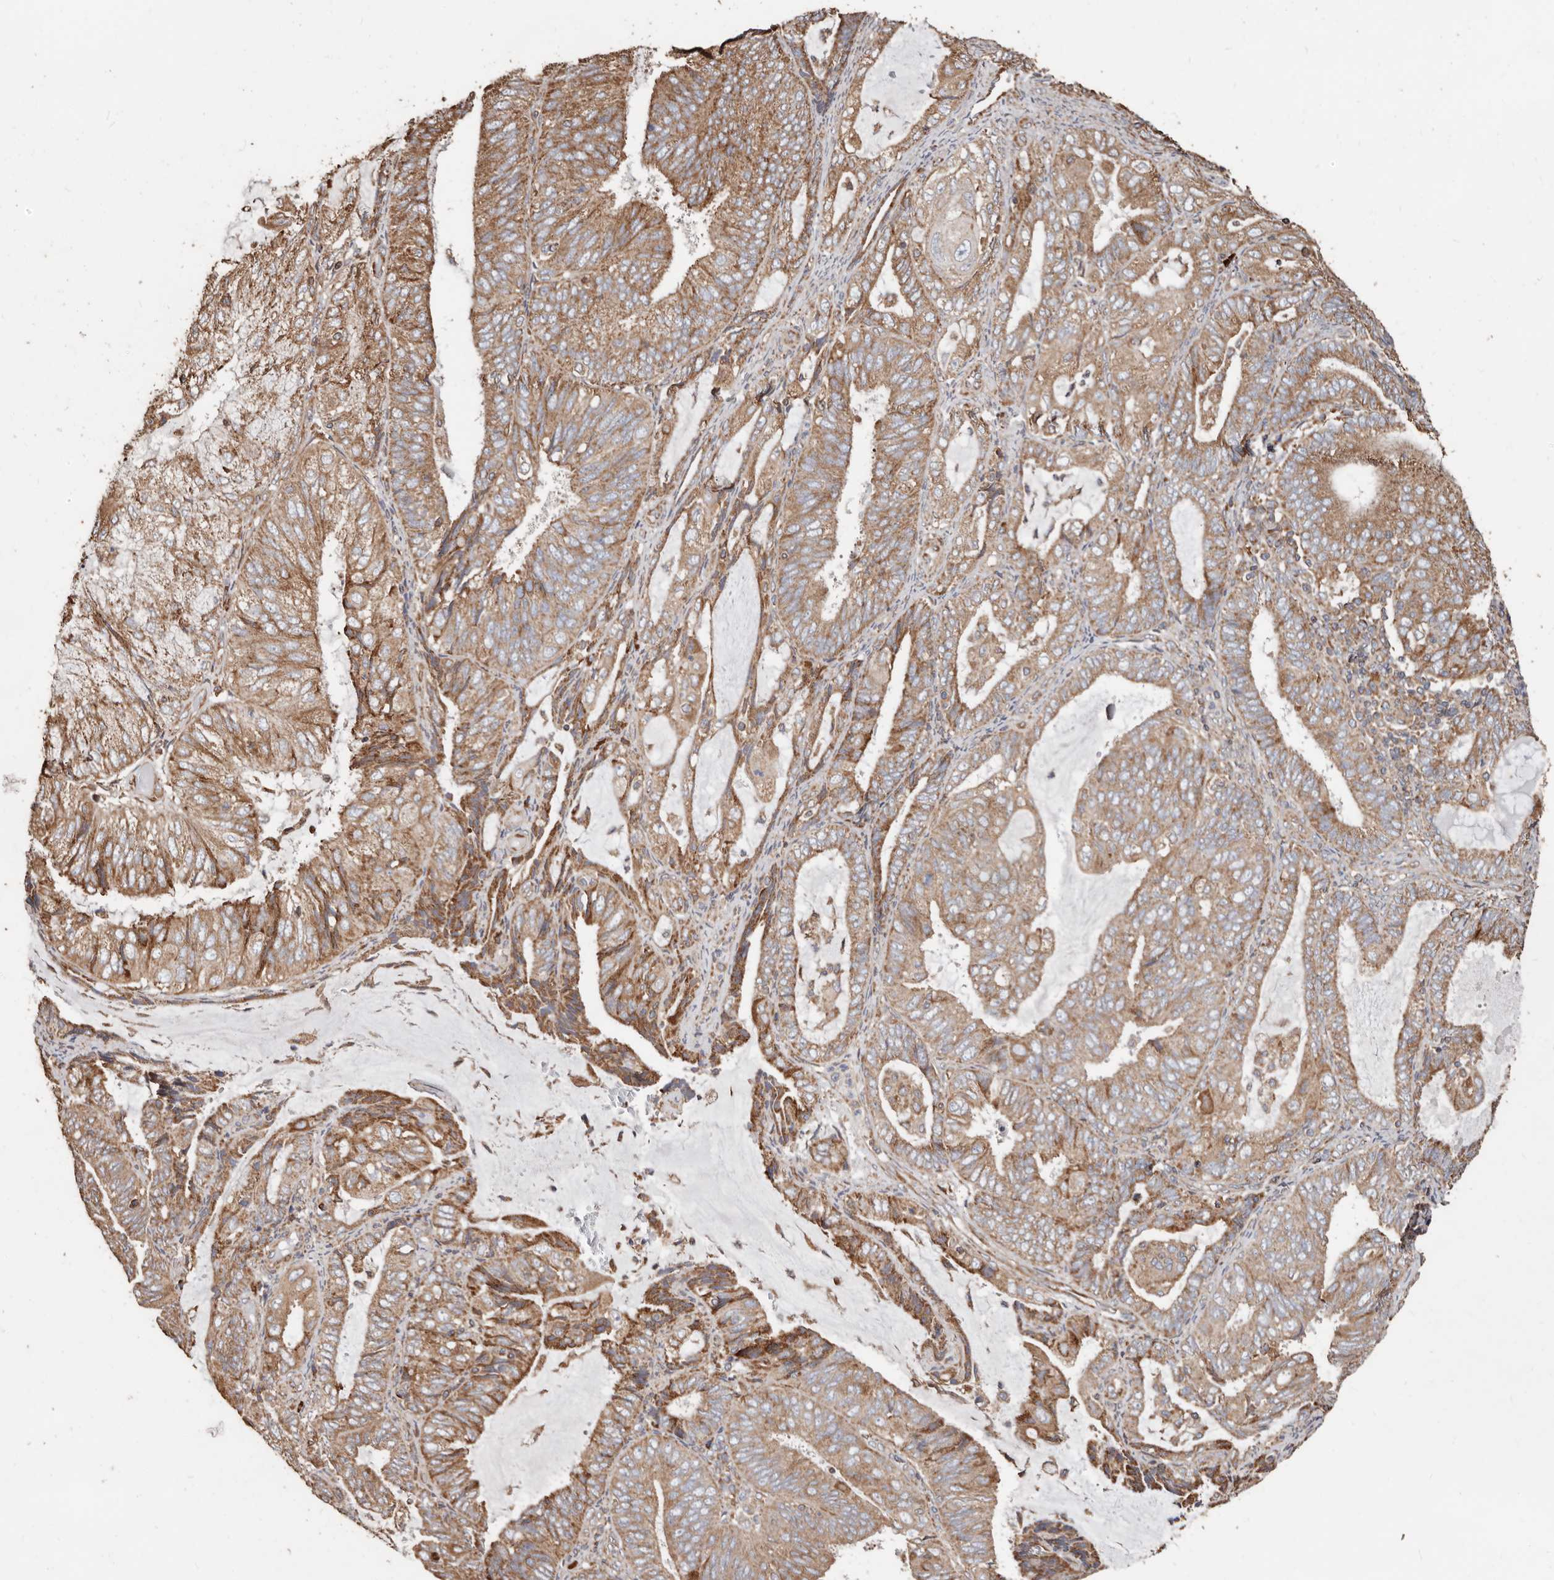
{"staining": {"intensity": "moderate", "quantity": ">75%", "location": "cytoplasmic/membranous"}, "tissue": "endometrial cancer", "cell_type": "Tumor cells", "image_type": "cancer", "snomed": [{"axis": "morphology", "description": "Adenocarcinoma, NOS"}, {"axis": "topography", "description": "Endometrium"}], "caption": "Immunohistochemistry (IHC) (DAB (3,3'-diaminobenzidine)) staining of human endometrial cancer (adenocarcinoma) displays moderate cytoplasmic/membranous protein expression in approximately >75% of tumor cells.", "gene": "OSGIN2", "patient": {"sex": "female", "age": 81}}